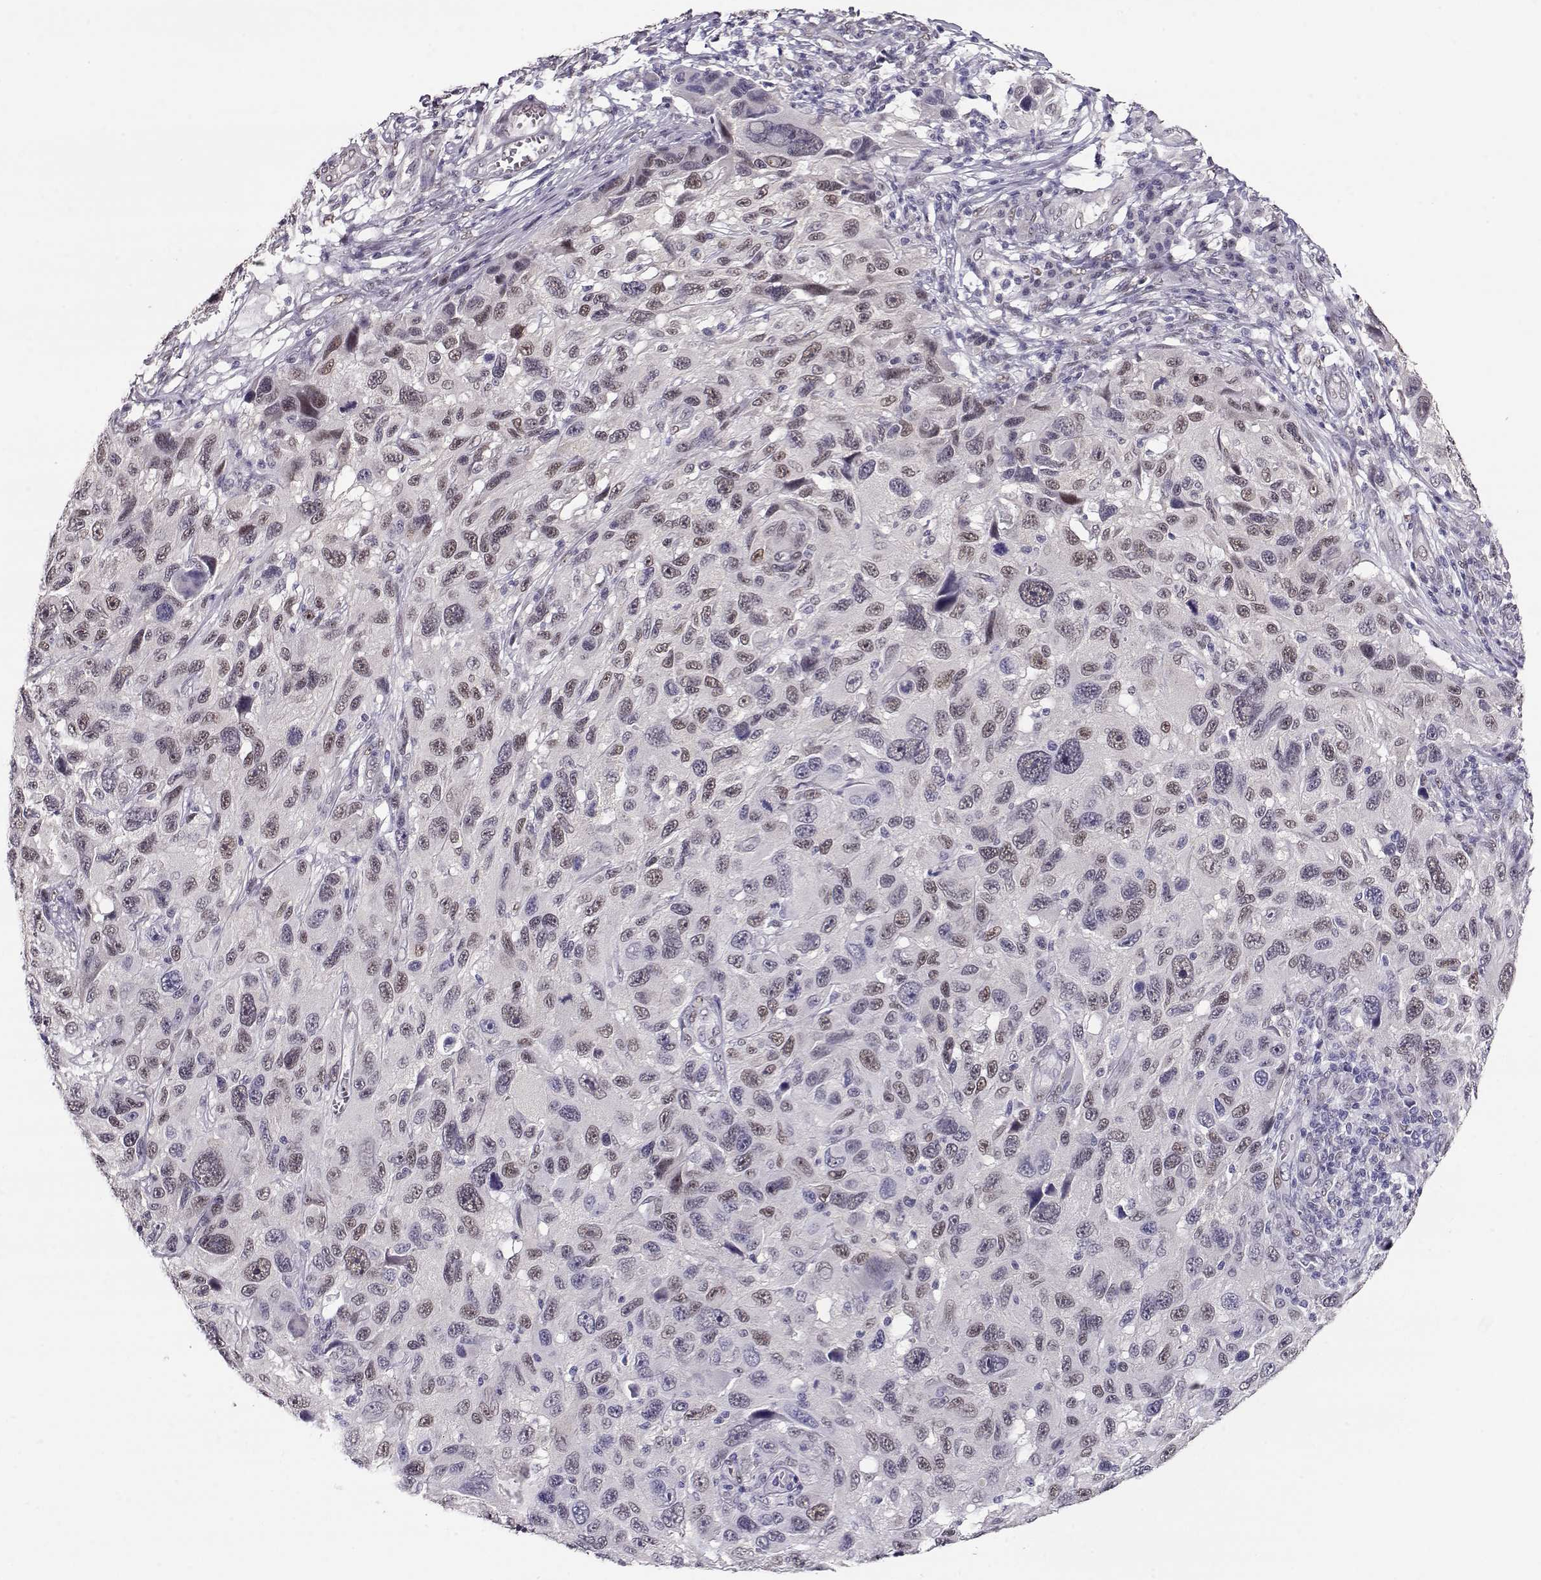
{"staining": {"intensity": "negative", "quantity": "none", "location": "none"}, "tissue": "melanoma", "cell_type": "Tumor cells", "image_type": "cancer", "snomed": [{"axis": "morphology", "description": "Malignant melanoma, NOS"}, {"axis": "topography", "description": "Skin"}], "caption": "This is an immunohistochemistry (IHC) histopathology image of melanoma. There is no staining in tumor cells.", "gene": "POLI", "patient": {"sex": "male", "age": 53}}